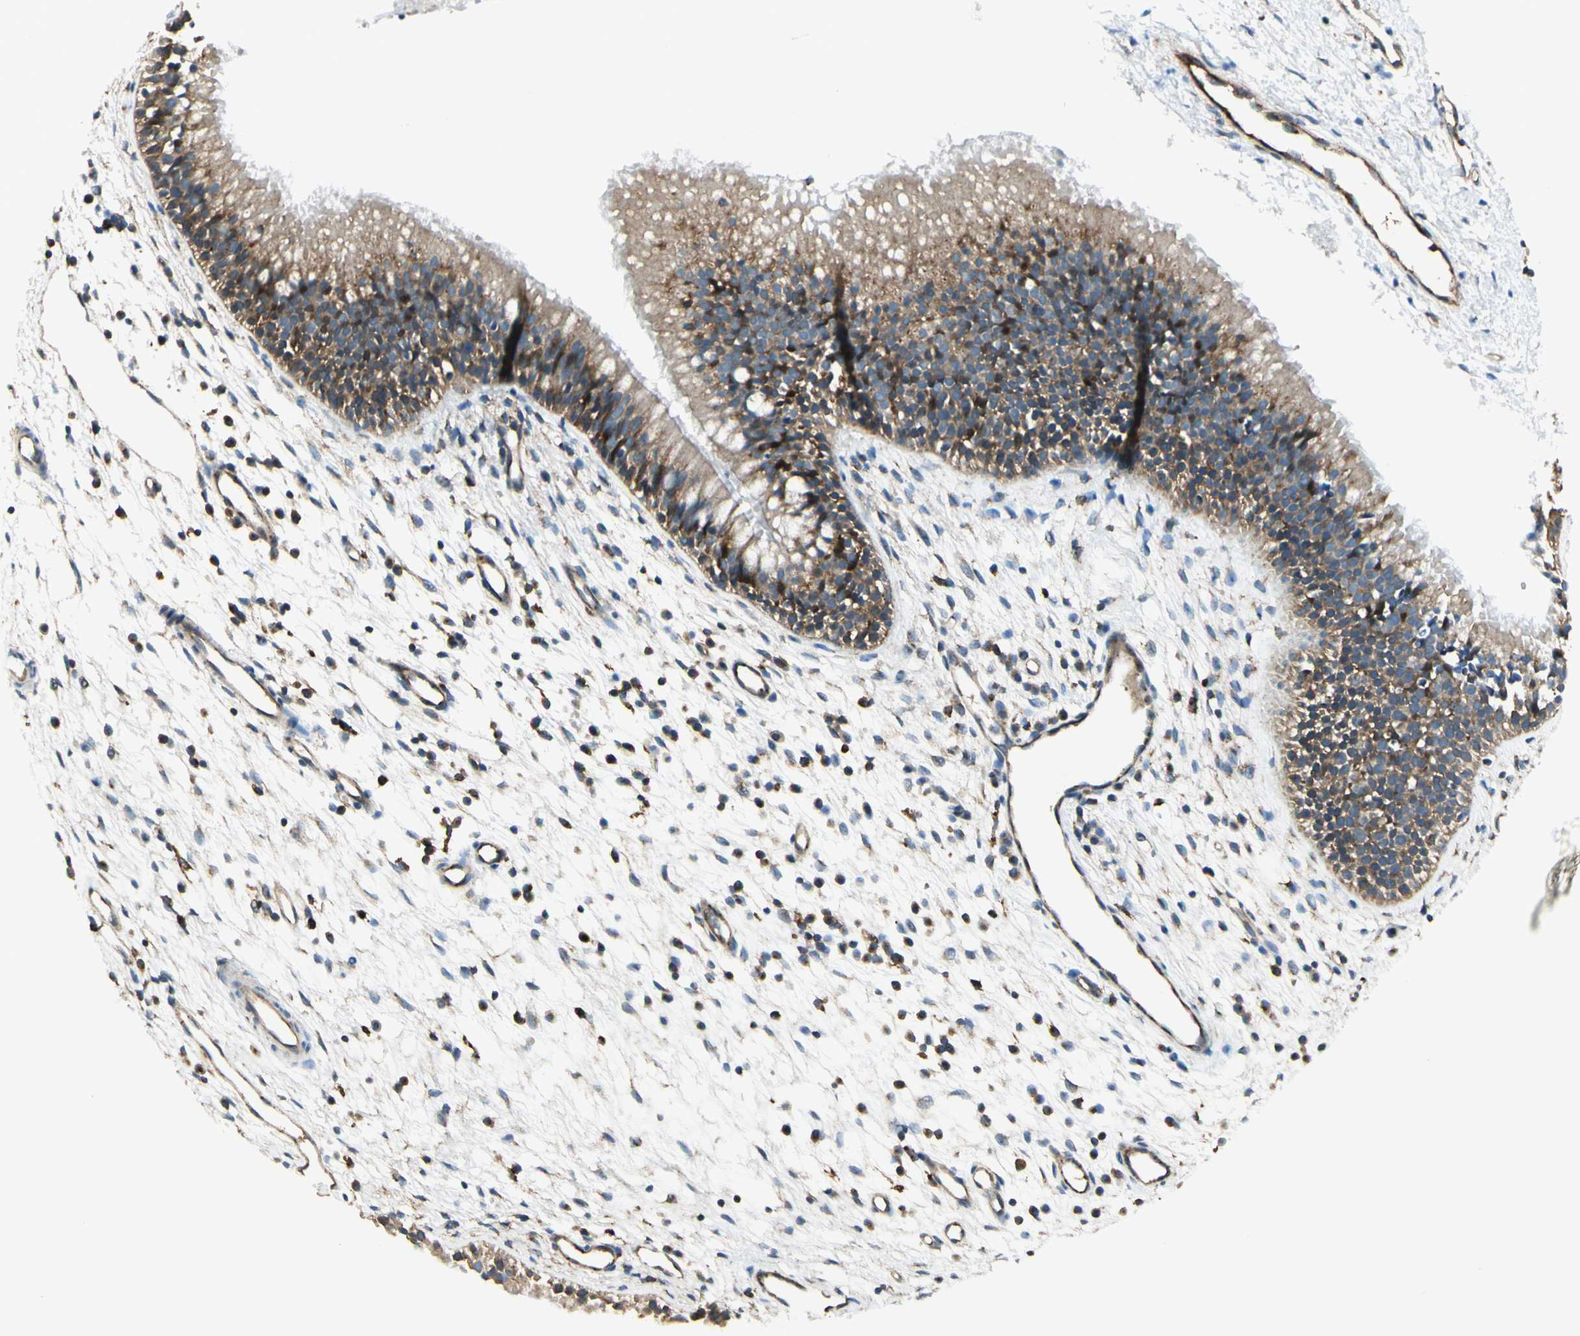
{"staining": {"intensity": "moderate", "quantity": ">75%", "location": "cytoplasmic/membranous"}, "tissue": "nasopharynx", "cell_type": "Respiratory epithelial cells", "image_type": "normal", "snomed": [{"axis": "morphology", "description": "Normal tissue, NOS"}, {"axis": "topography", "description": "Nasopharynx"}], "caption": "Immunohistochemical staining of unremarkable human nasopharynx reveals medium levels of moderate cytoplasmic/membranous positivity in approximately >75% of respiratory epithelial cells. The protein is stained brown, and the nuclei are stained in blue (DAB IHC with brightfield microscopy, high magnification).", "gene": "AGFG1", "patient": {"sex": "male", "age": 21}}